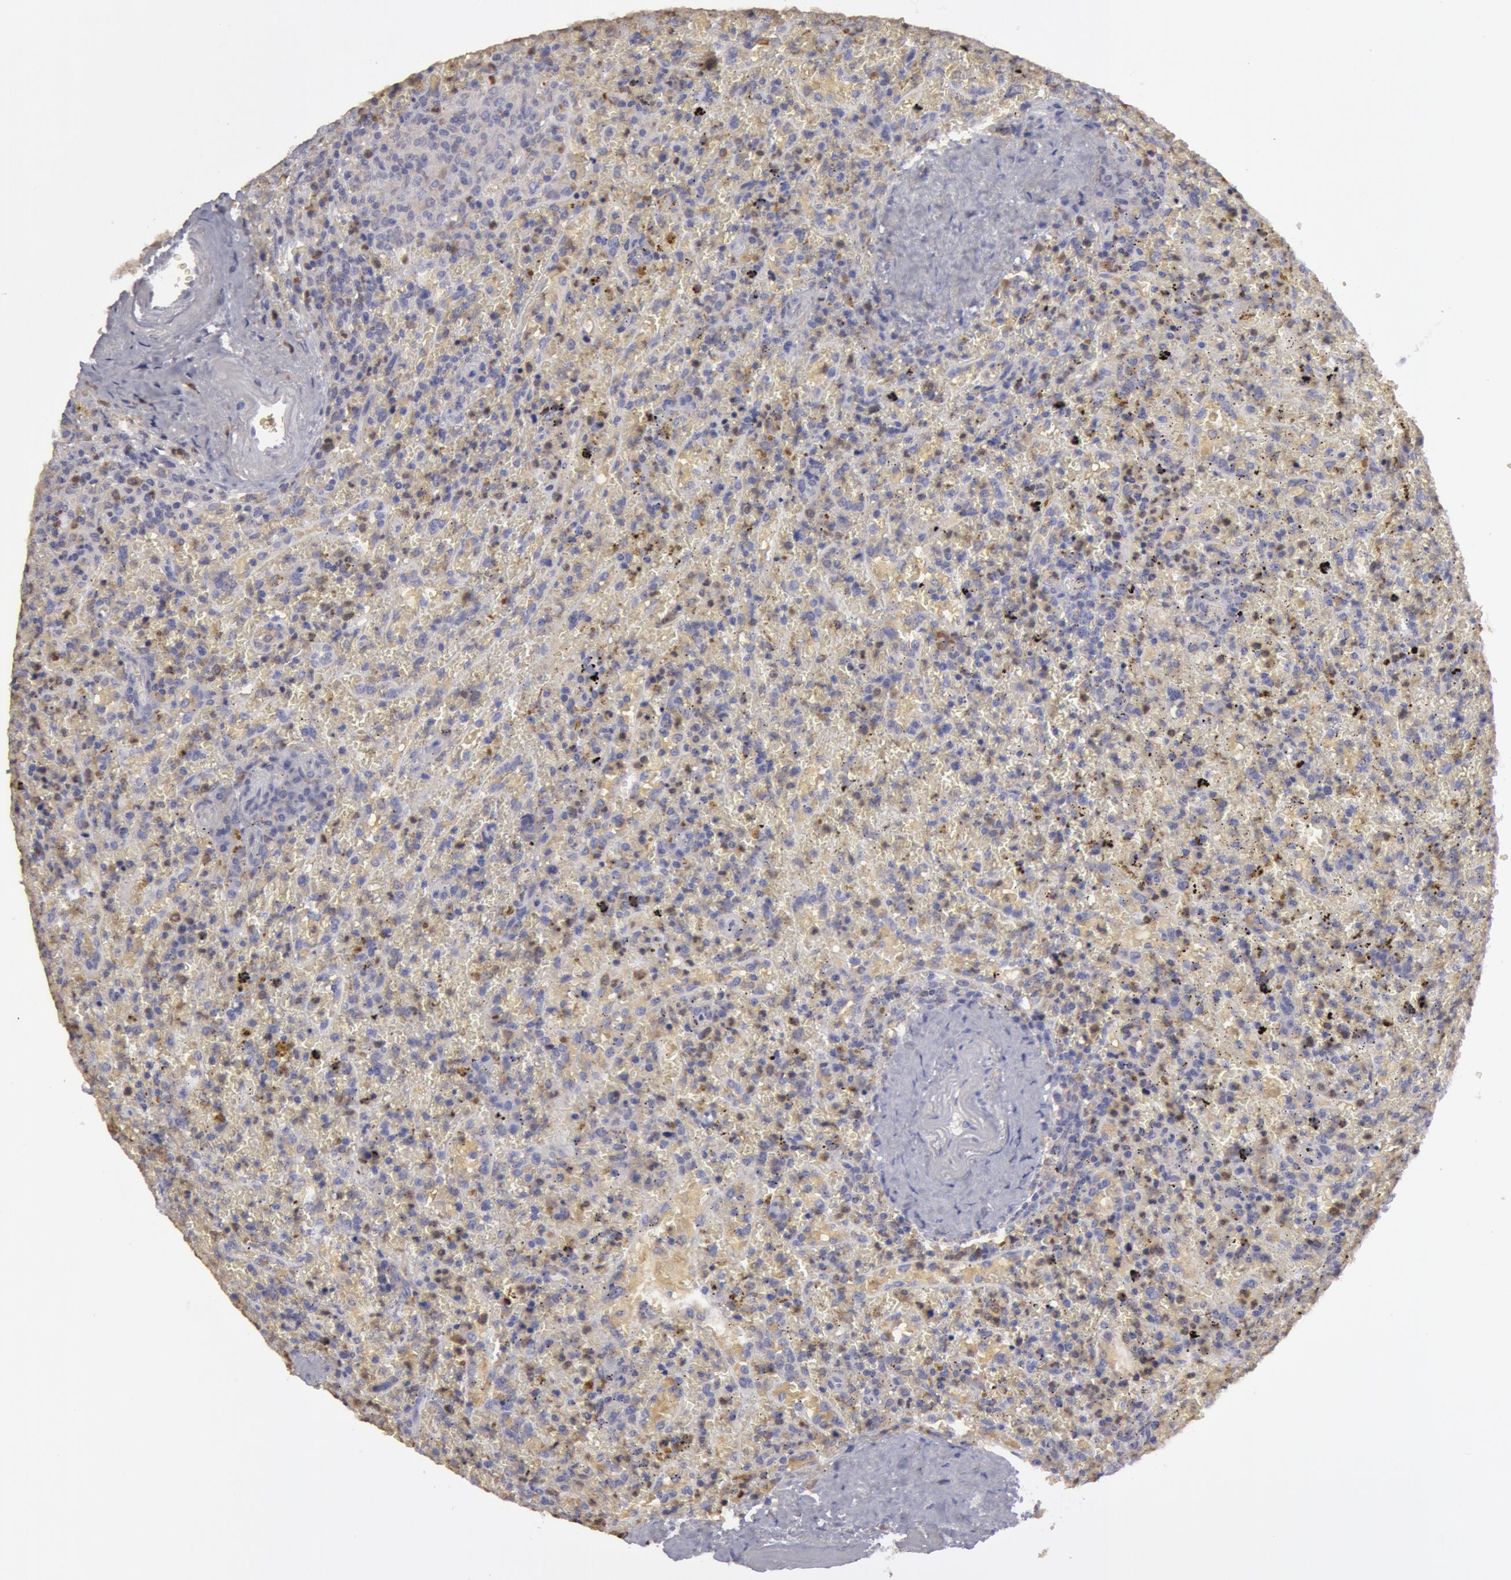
{"staining": {"intensity": "negative", "quantity": "none", "location": "none"}, "tissue": "lymphoma", "cell_type": "Tumor cells", "image_type": "cancer", "snomed": [{"axis": "morphology", "description": "Malignant lymphoma, non-Hodgkin's type, High grade"}, {"axis": "topography", "description": "Spleen"}, {"axis": "topography", "description": "Lymph node"}], "caption": "DAB (3,3'-diaminobenzidine) immunohistochemical staining of lymphoma exhibits no significant positivity in tumor cells. (Brightfield microscopy of DAB IHC at high magnification).", "gene": "CAT", "patient": {"sex": "female", "age": 70}}